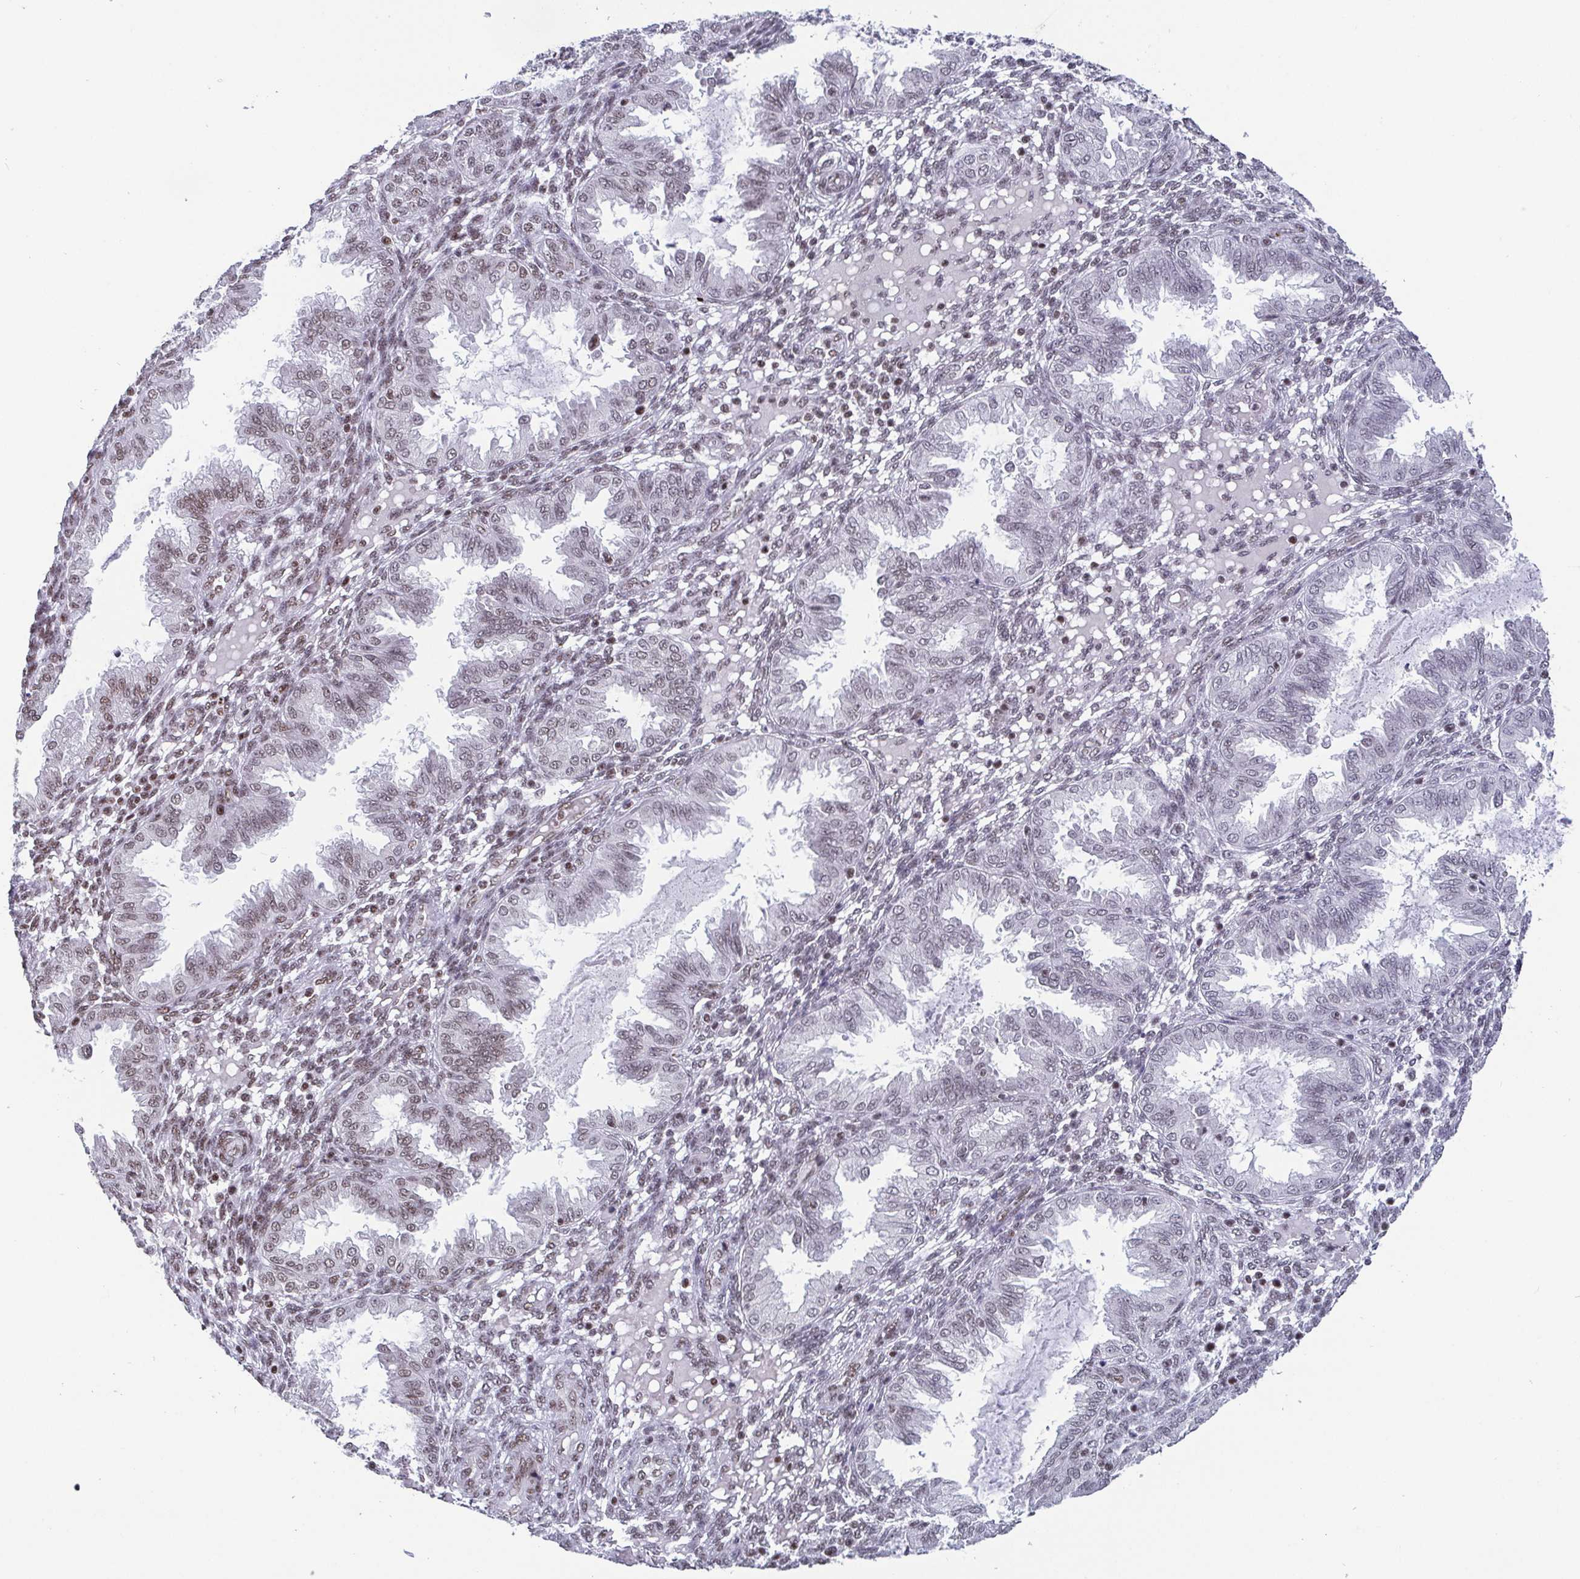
{"staining": {"intensity": "moderate", "quantity": "25%-75%", "location": "nuclear"}, "tissue": "endometrium", "cell_type": "Cells in endometrial stroma", "image_type": "normal", "snomed": [{"axis": "morphology", "description": "Normal tissue, NOS"}, {"axis": "topography", "description": "Endometrium"}], "caption": "Immunohistochemistry of unremarkable human endometrium shows medium levels of moderate nuclear positivity in approximately 25%-75% of cells in endometrial stroma.", "gene": "CTCF", "patient": {"sex": "female", "age": 33}}